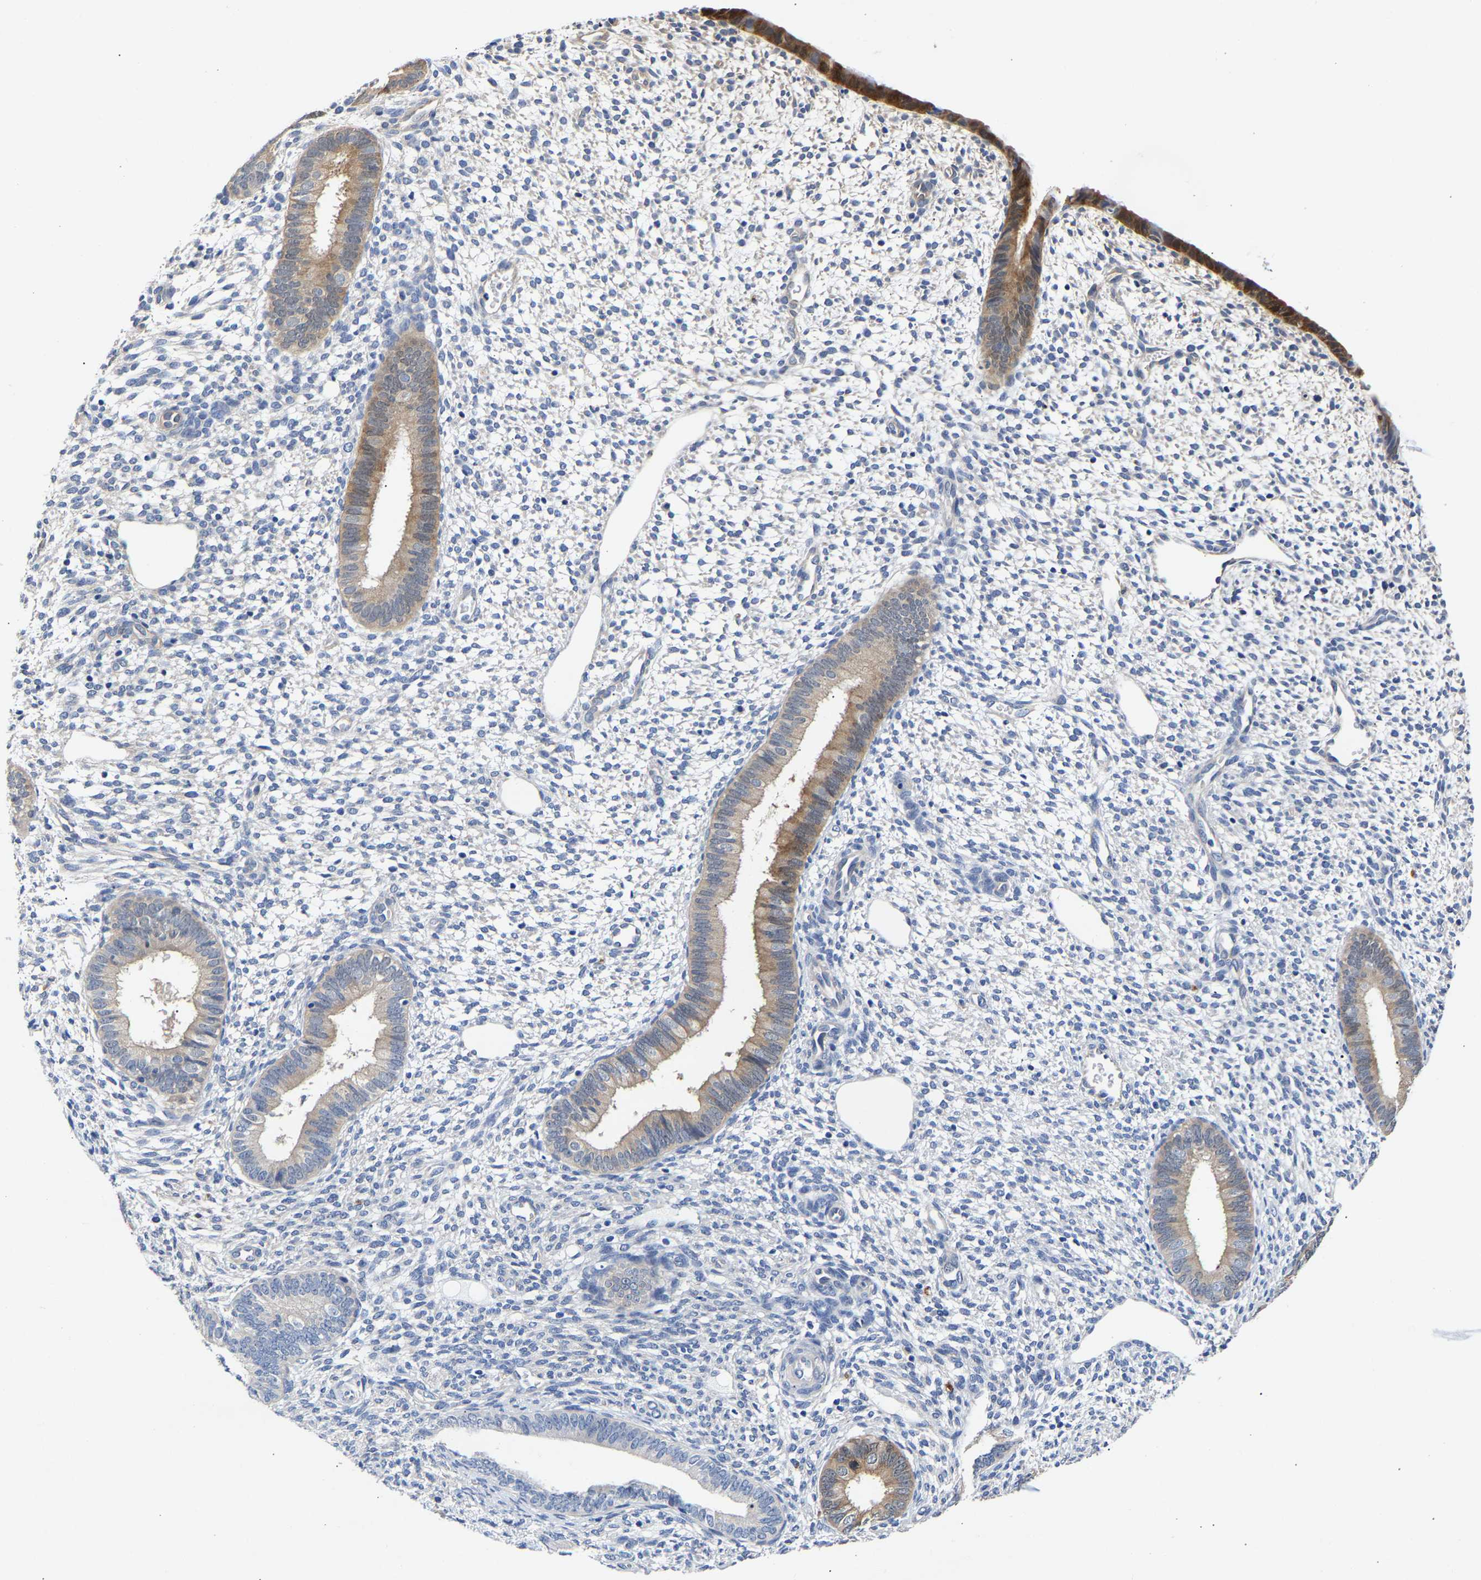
{"staining": {"intensity": "negative", "quantity": "none", "location": "none"}, "tissue": "endometrium", "cell_type": "Cells in endometrial stroma", "image_type": "normal", "snomed": [{"axis": "morphology", "description": "Normal tissue, NOS"}, {"axis": "topography", "description": "Endometrium"}], "caption": "The immunohistochemistry photomicrograph has no significant positivity in cells in endometrial stroma of endometrium.", "gene": "CCDC6", "patient": {"sex": "female", "age": 46}}